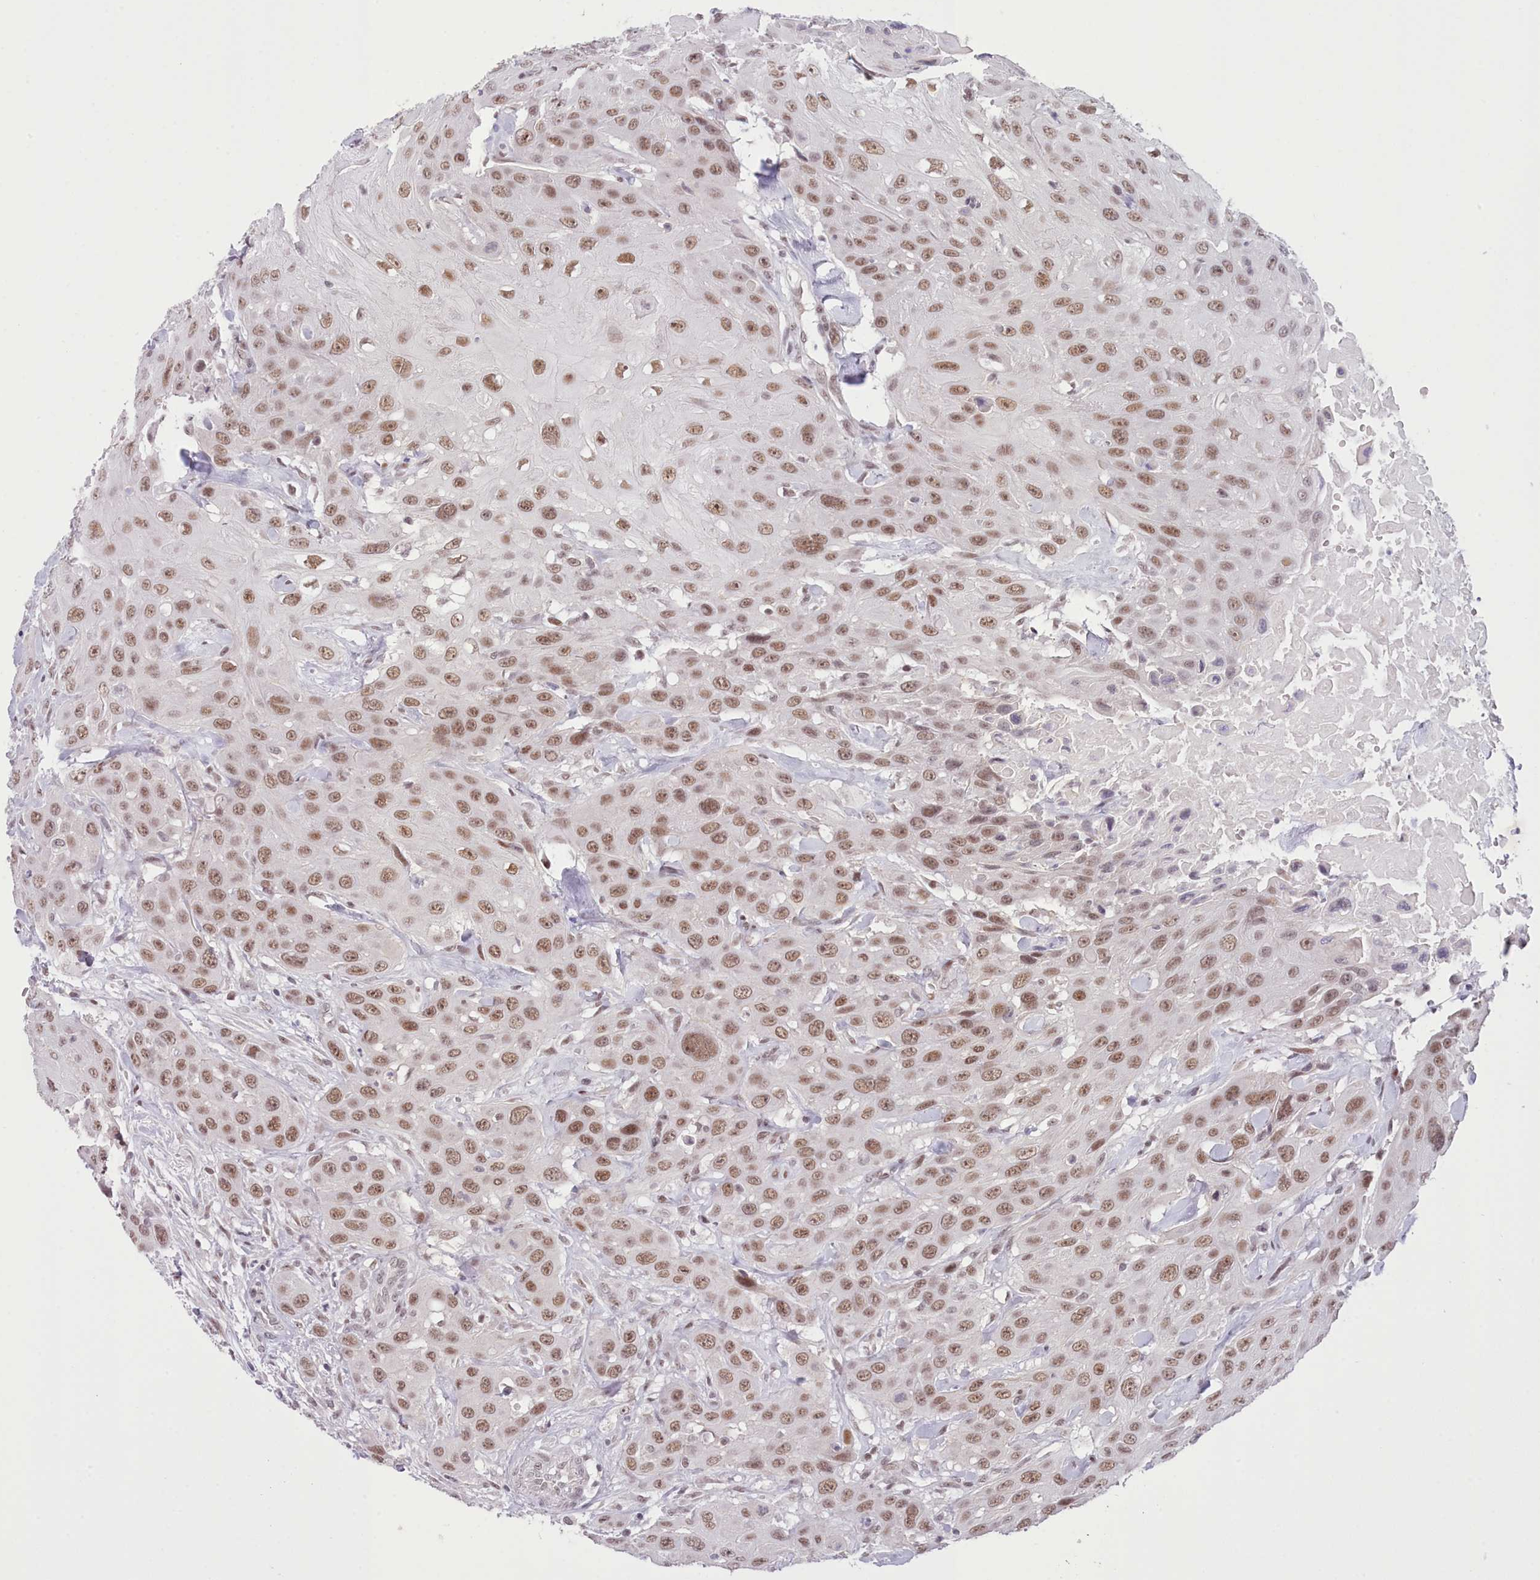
{"staining": {"intensity": "moderate", "quantity": ">75%", "location": "nuclear"}, "tissue": "head and neck cancer", "cell_type": "Tumor cells", "image_type": "cancer", "snomed": [{"axis": "morphology", "description": "Squamous cell carcinoma, NOS"}, {"axis": "topography", "description": "Head-Neck"}], "caption": "DAB immunohistochemical staining of human squamous cell carcinoma (head and neck) displays moderate nuclear protein staining in approximately >75% of tumor cells. (Brightfield microscopy of DAB IHC at high magnification).", "gene": "RFX1", "patient": {"sex": "male", "age": 81}}